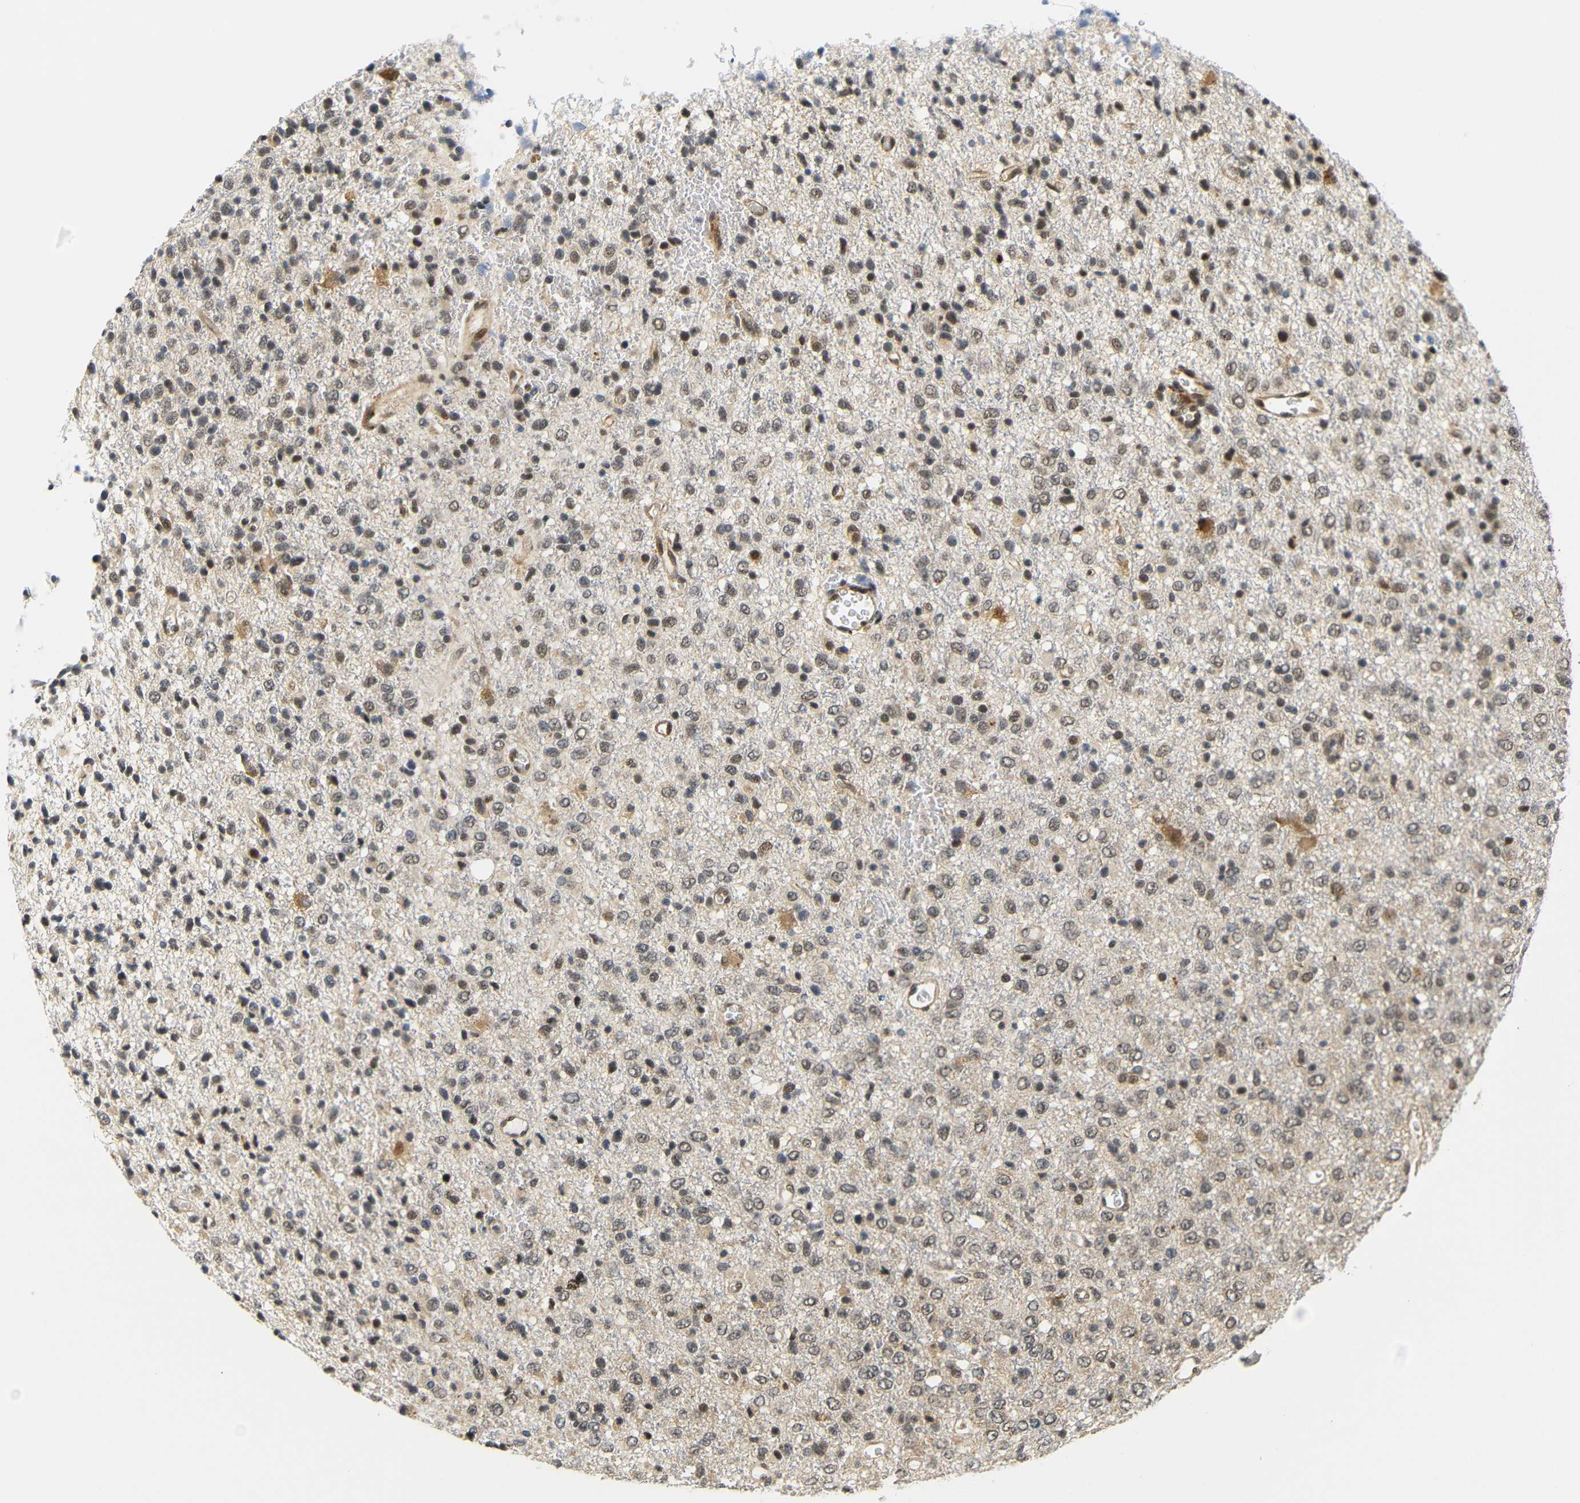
{"staining": {"intensity": "moderate", "quantity": ">75%", "location": "cytoplasmic/membranous,nuclear"}, "tissue": "glioma", "cell_type": "Tumor cells", "image_type": "cancer", "snomed": [{"axis": "morphology", "description": "Glioma, malignant, High grade"}, {"axis": "topography", "description": "pancreas cauda"}], "caption": "A brown stain labels moderate cytoplasmic/membranous and nuclear staining of a protein in human high-grade glioma (malignant) tumor cells.", "gene": "GJA5", "patient": {"sex": "male", "age": 60}}